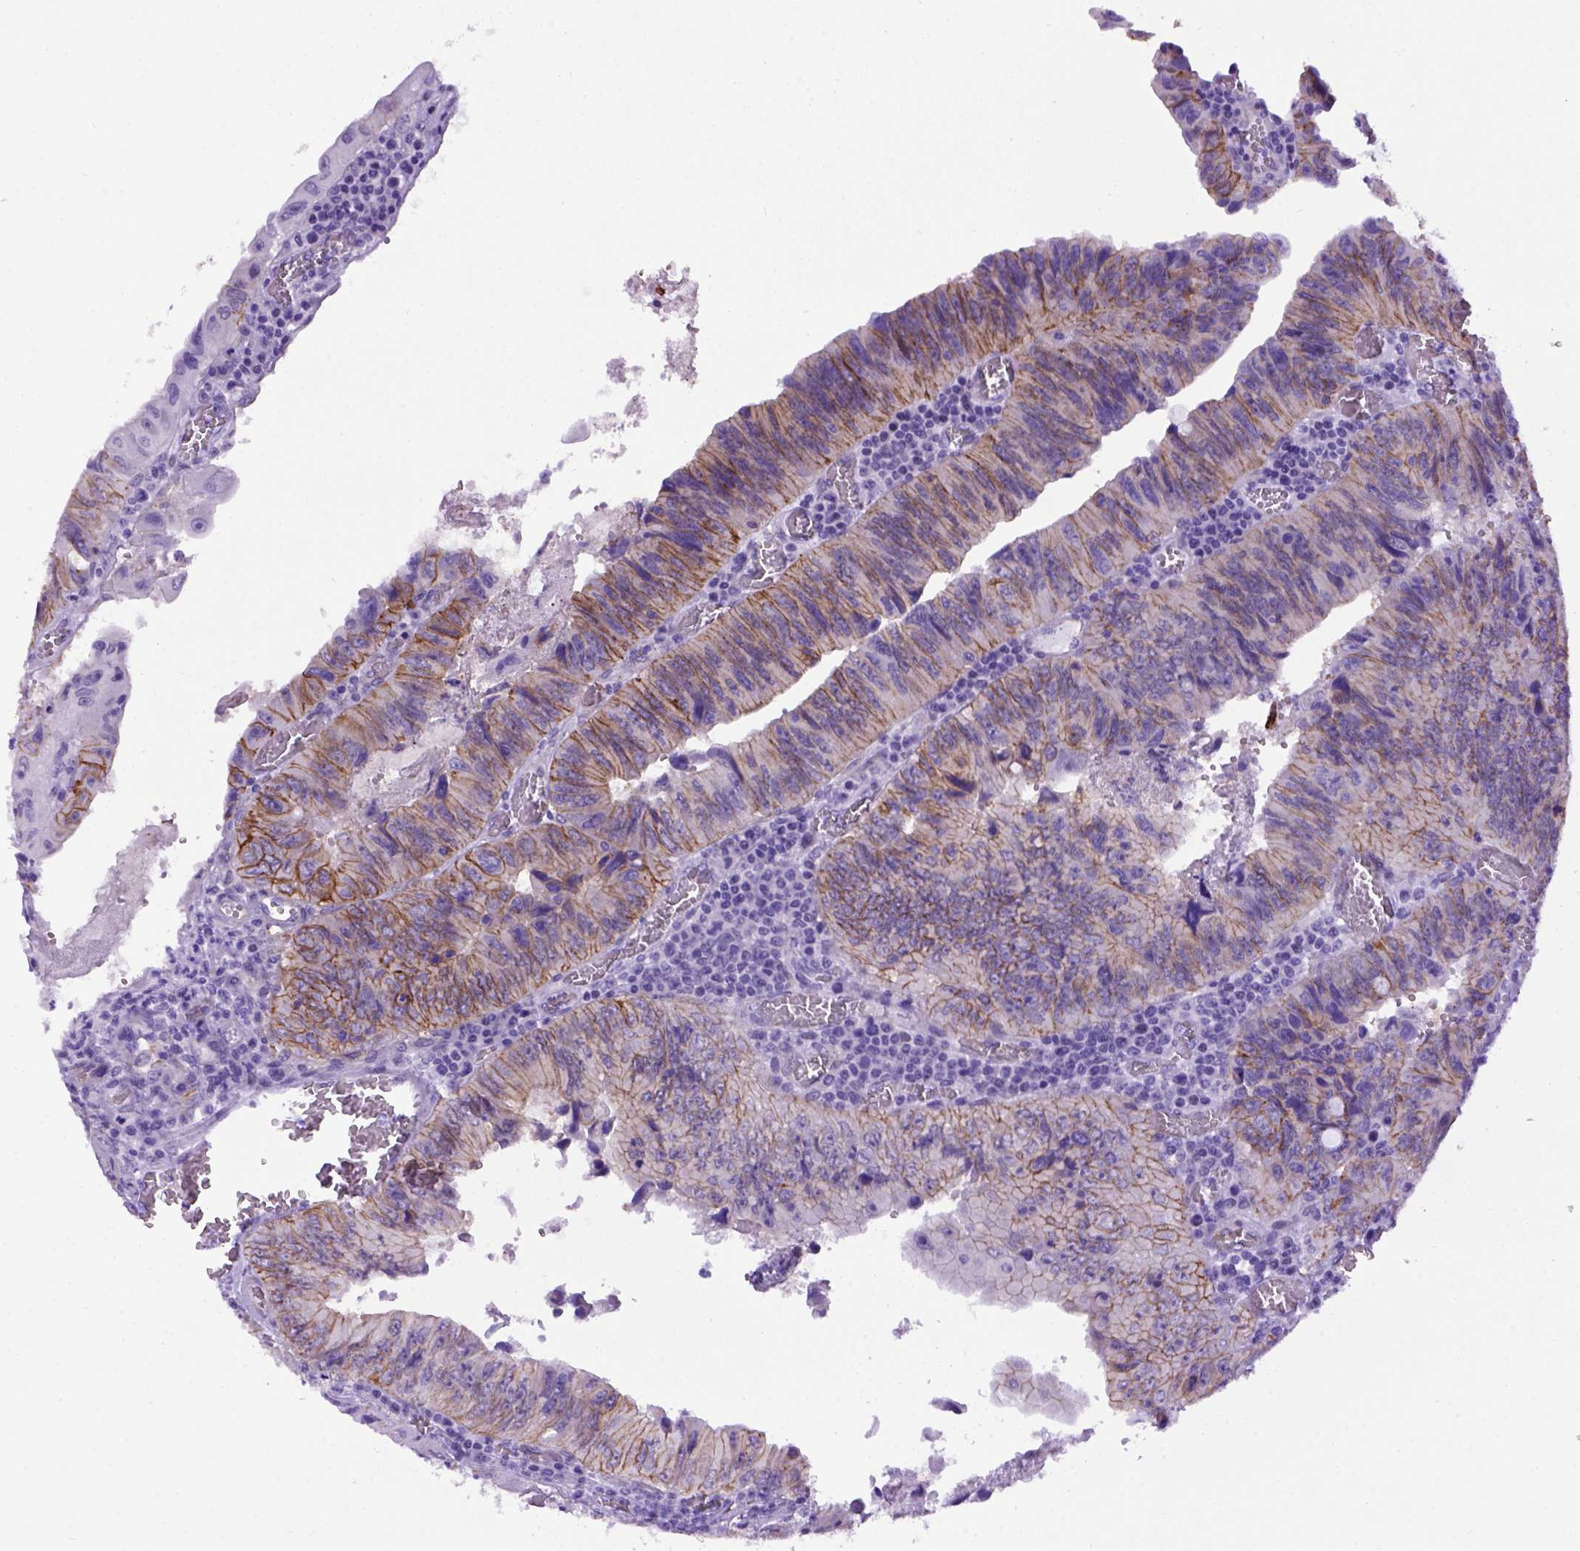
{"staining": {"intensity": "moderate", "quantity": "25%-75%", "location": "cytoplasmic/membranous"}, "tissue": "colorectal cancer", "cell_type": "Tumor cells", "image_type": "cancer", "snomed": [{"axis": "morphology", "description": "Adenocarcinoma, NOS"}, {"axis": "topography", "description": "Colon"}], "caption": "This is an image of IHC staining of colorectal cancer (adenocarcinoma), which shows moderate expression in the cytoplasmic/membranous of tumor cells.", "gene": "ADAM12", "patient": {"sex": "female", "age": 84}}